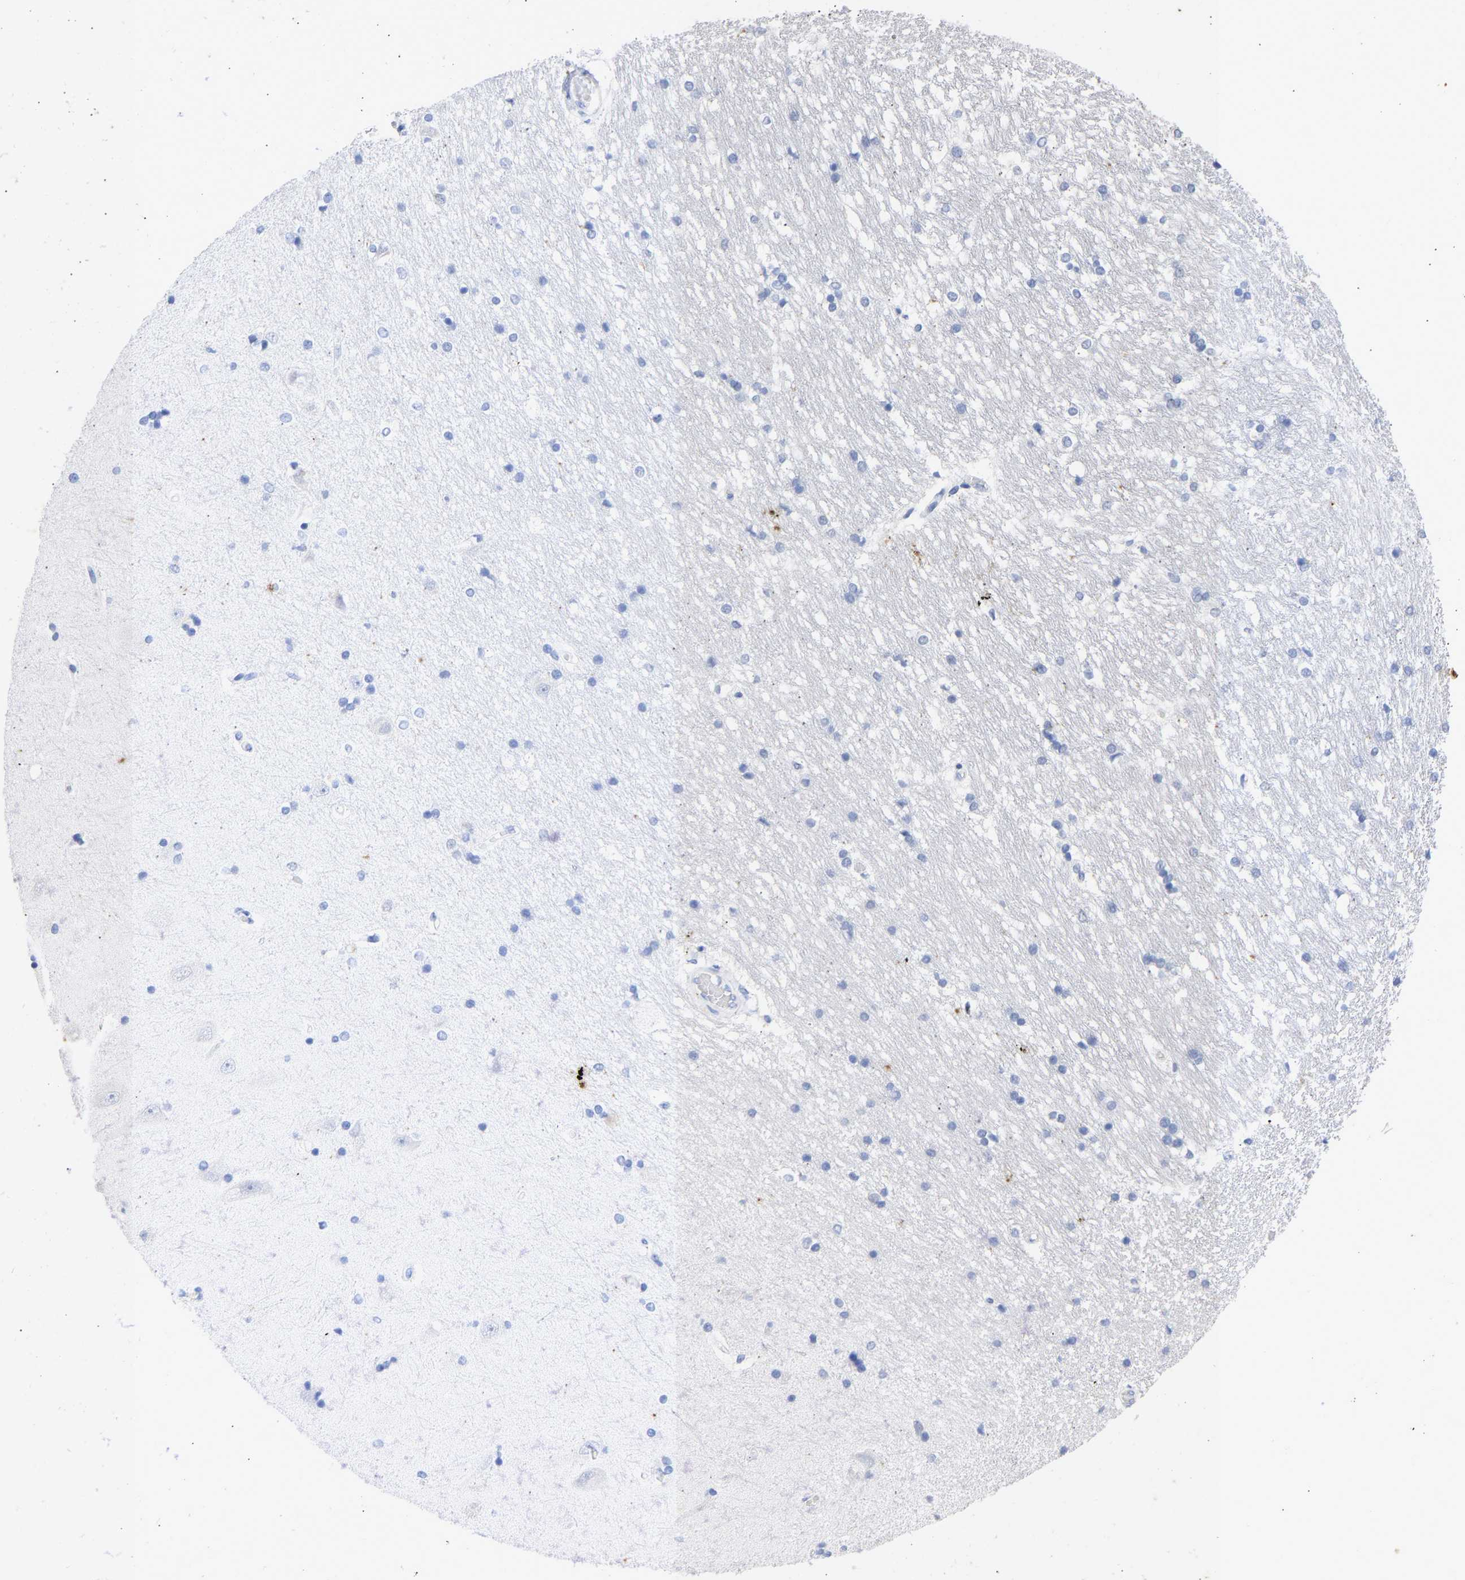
{"staining": {"intensity": "negative", "quantity": "none", "location": "none"}, "tissue": "hippocampus", "cell_type": "Glial cells", "image_type": "normal", "snomed": [{"axis": "morphology", "description": "Normal tissue, NOS"}, {"axis": "topography", "description": "Hippocampus"}], "caption": "Immunohistochemical staining of normal human hippocampus displays no significant staining in glial cells.", "gene": "KRT1", "patient": {"sex": "male", "age": 45}}